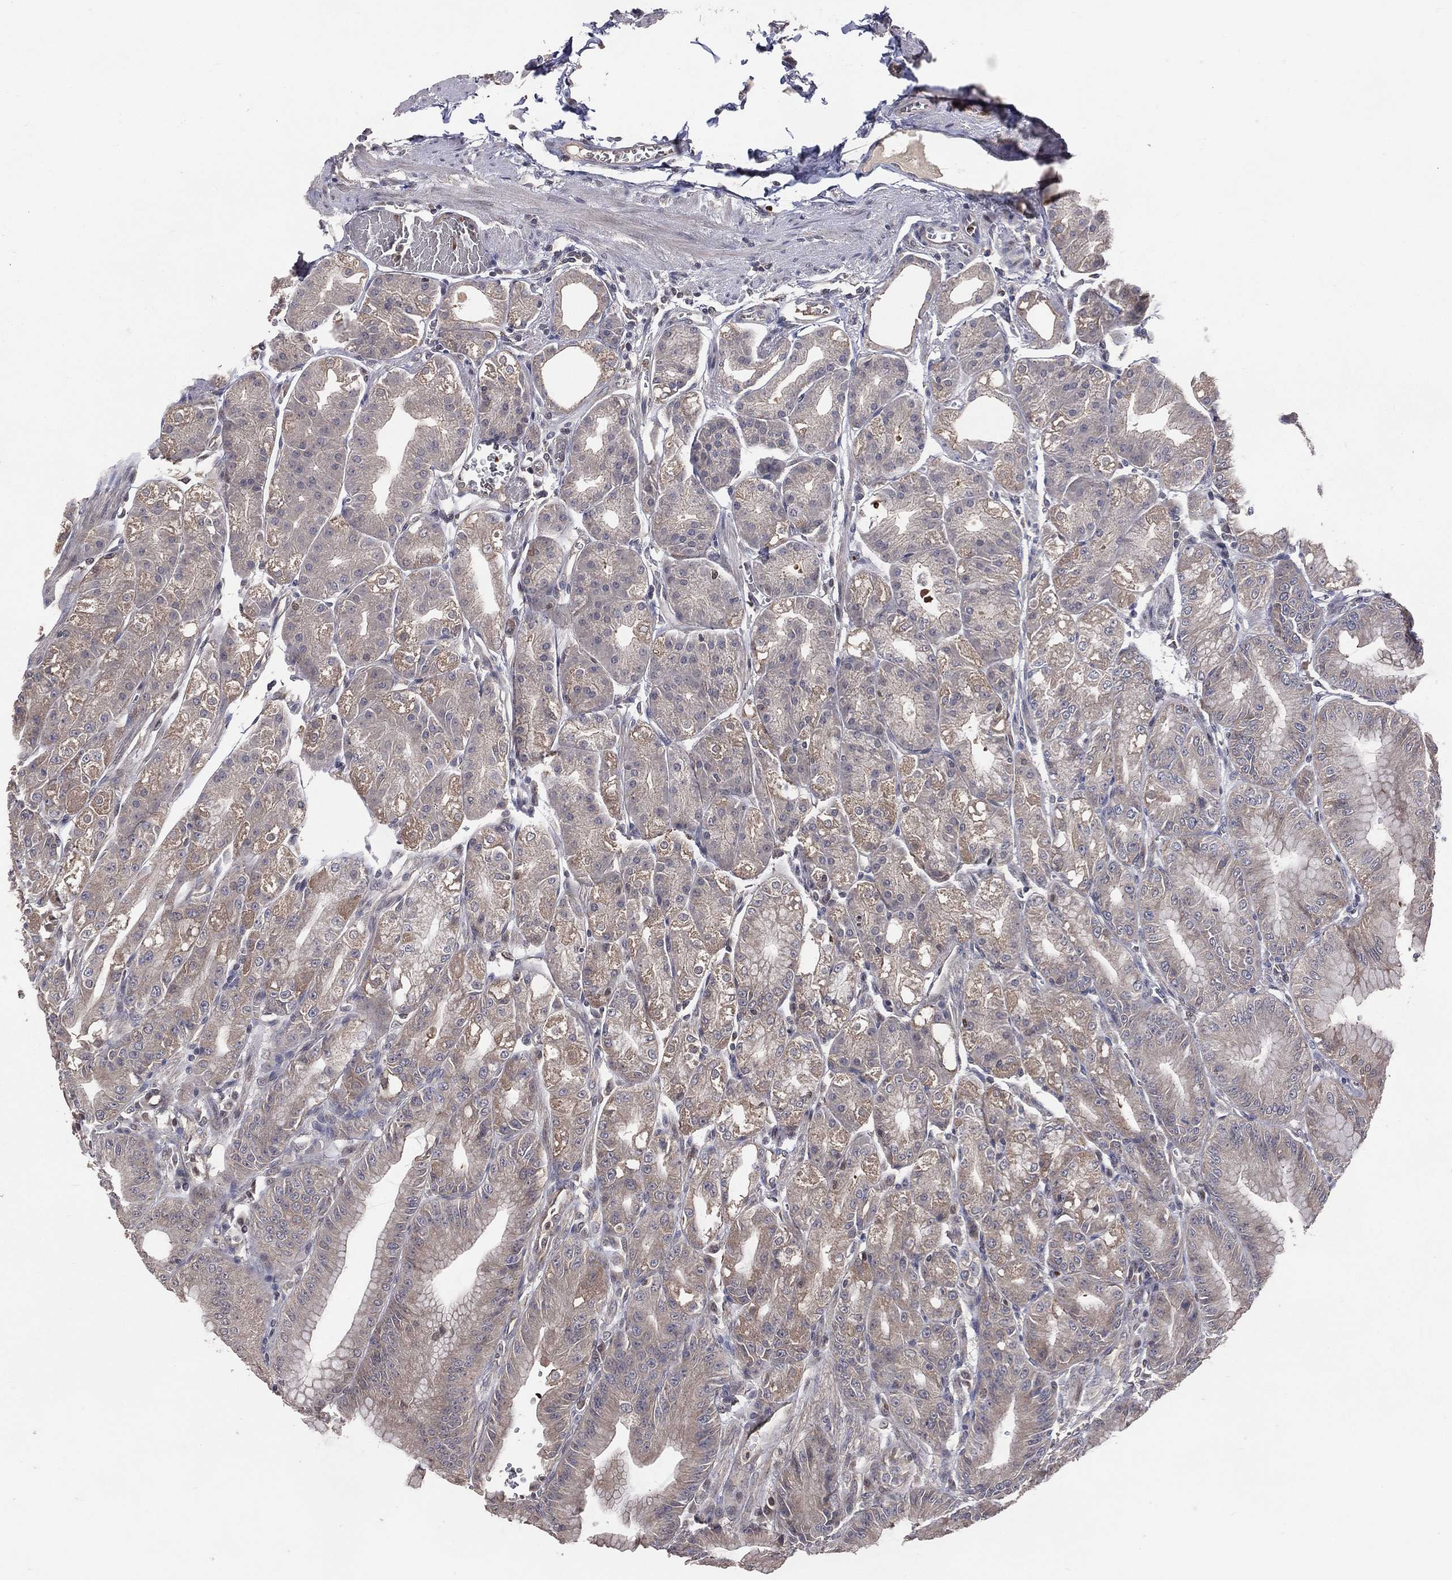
{"staining": {"intensity": "weak", "quantity": "25%-75%", "location": "cytoplasmic/membranous"}, "tissue": "stomach", "cell_type": "Glandular cells", "image_type": "normal", "snomed": [{"axis": "morphology", "description": "Normal tissue, NOS"}, {"axis": "topography", "description": "Stomach"}], "caption": "About 25%-75% of glandular cells in benign human stomach display weak cytoplasmic/membranous protein expression as visualized by brown immunohistochemical staining.", "gene": "DNAH7", "patient": {"sex": "male", "age": 71}}